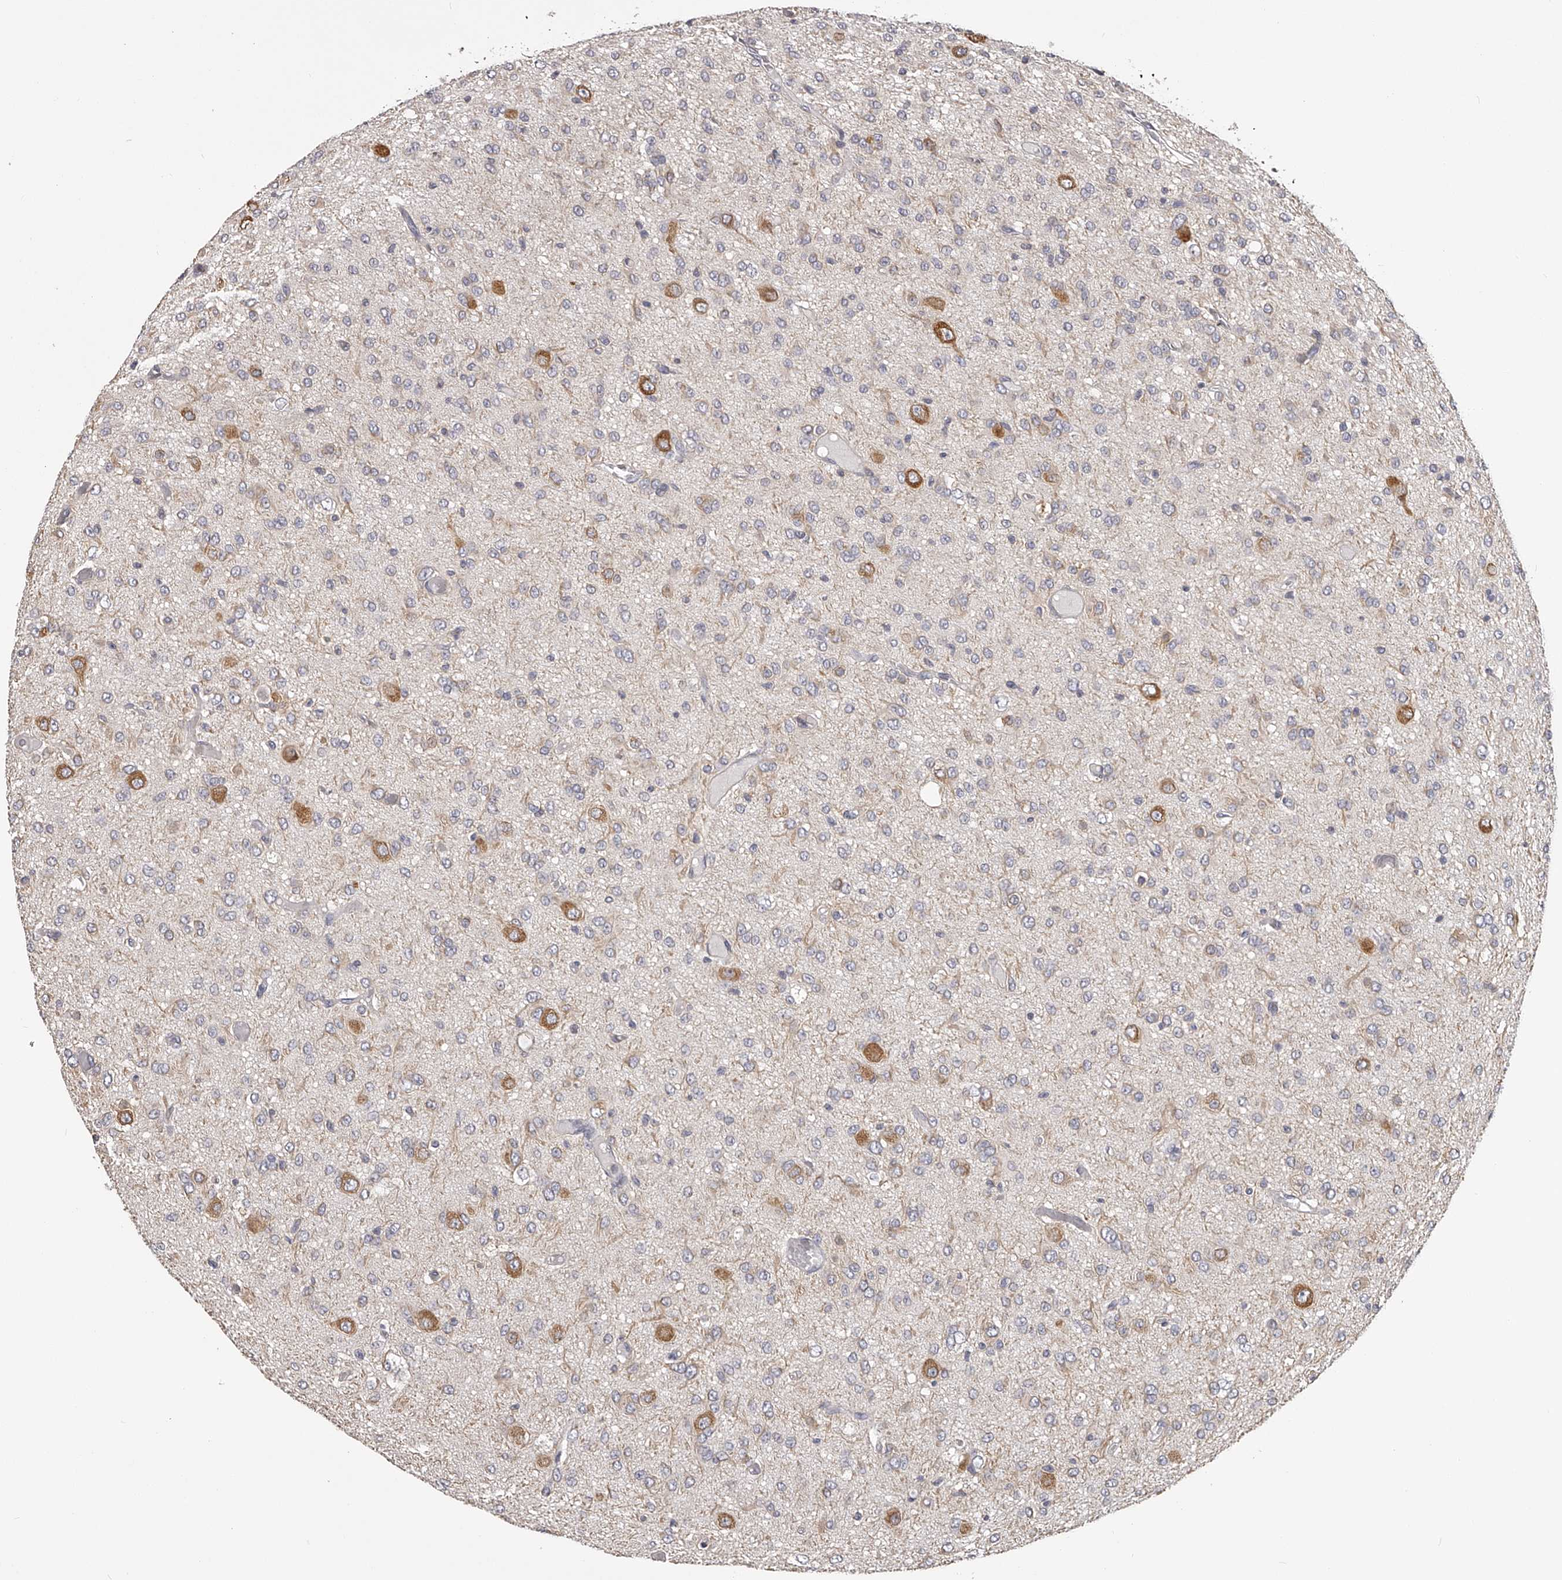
{"staining": {"intensity": "moderate", "quantity": "<25%", "location": "cytoplasmic/membranous"}, "tissue": "glioma", "cell_type": "Tumor cells", "image_type": "cancer", "snomed": [{"axis": "morphology", "description": "Glioma, malignant, High grade"}, {"axis": "topography", "description": "Brain"}], "caption": "A high-resolution histopathology image shows immunohistochemistry staining of glioma, which exhibits moderate cytoplasmic/membranous positivity in approximately <25% of tumor cells.", "gene": "TNN", "patient": {"sex": "female", "age": 59}}